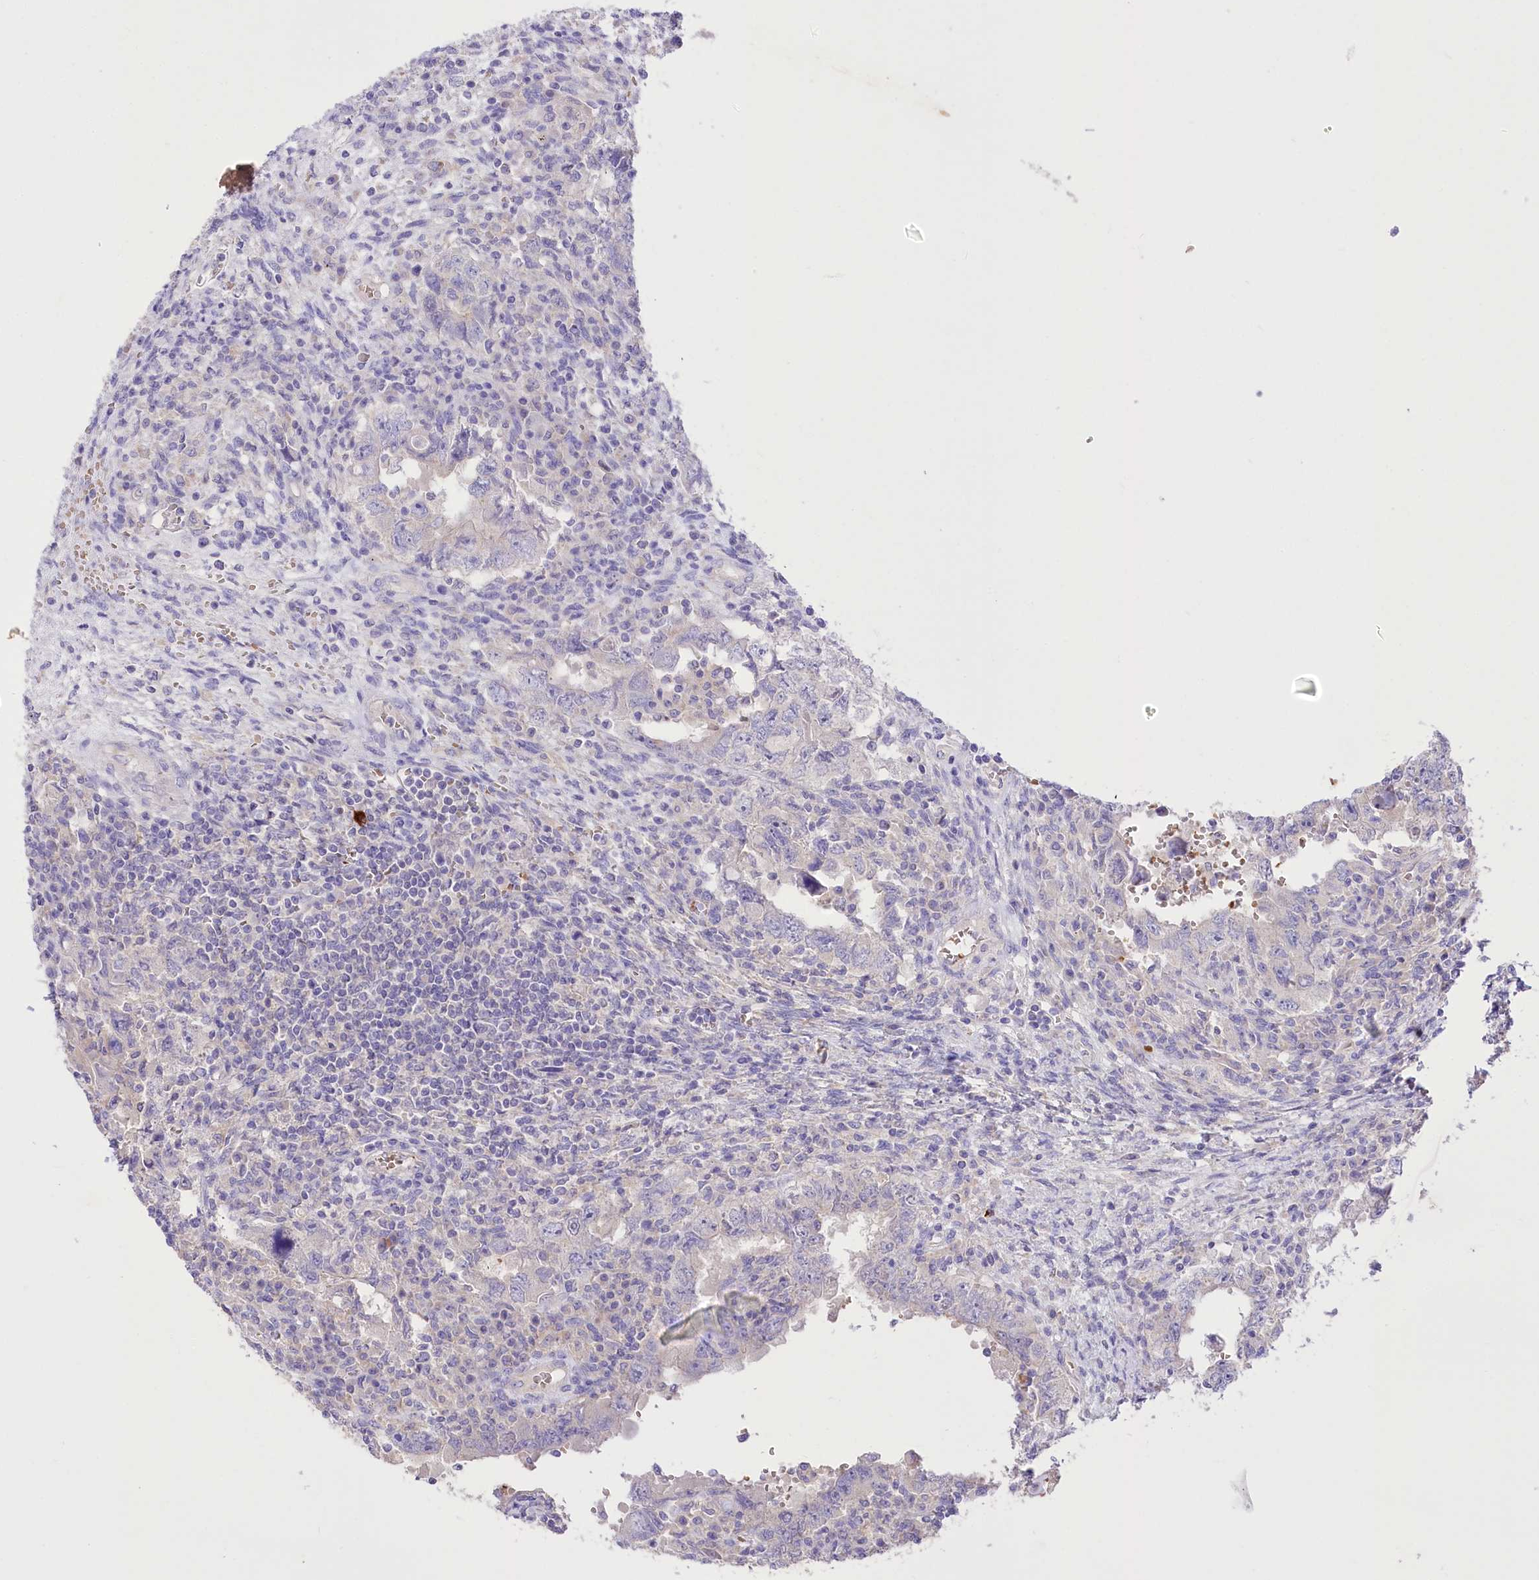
{"staining": {"intensity": "negative", "quantity": "none", "location": "none"}, "tissue": "testis cancer", "cell_type": "Tumor cells", "image_type": "cancer", "snomed": [{"axis": "morphology", "description": "Carcinoma, Embryonal, NOS"}, {"axis": "topography", "description": "Testis"}], "caption": "Immunohistochemical staining of embryonal carcinoma (testis) reveals no significant positivity in tumor cells. (DAB immunohistochemistry (IHC), high magnification).", "gene": "PRSS53", "patient": {"sex": "male", "age": 26}}